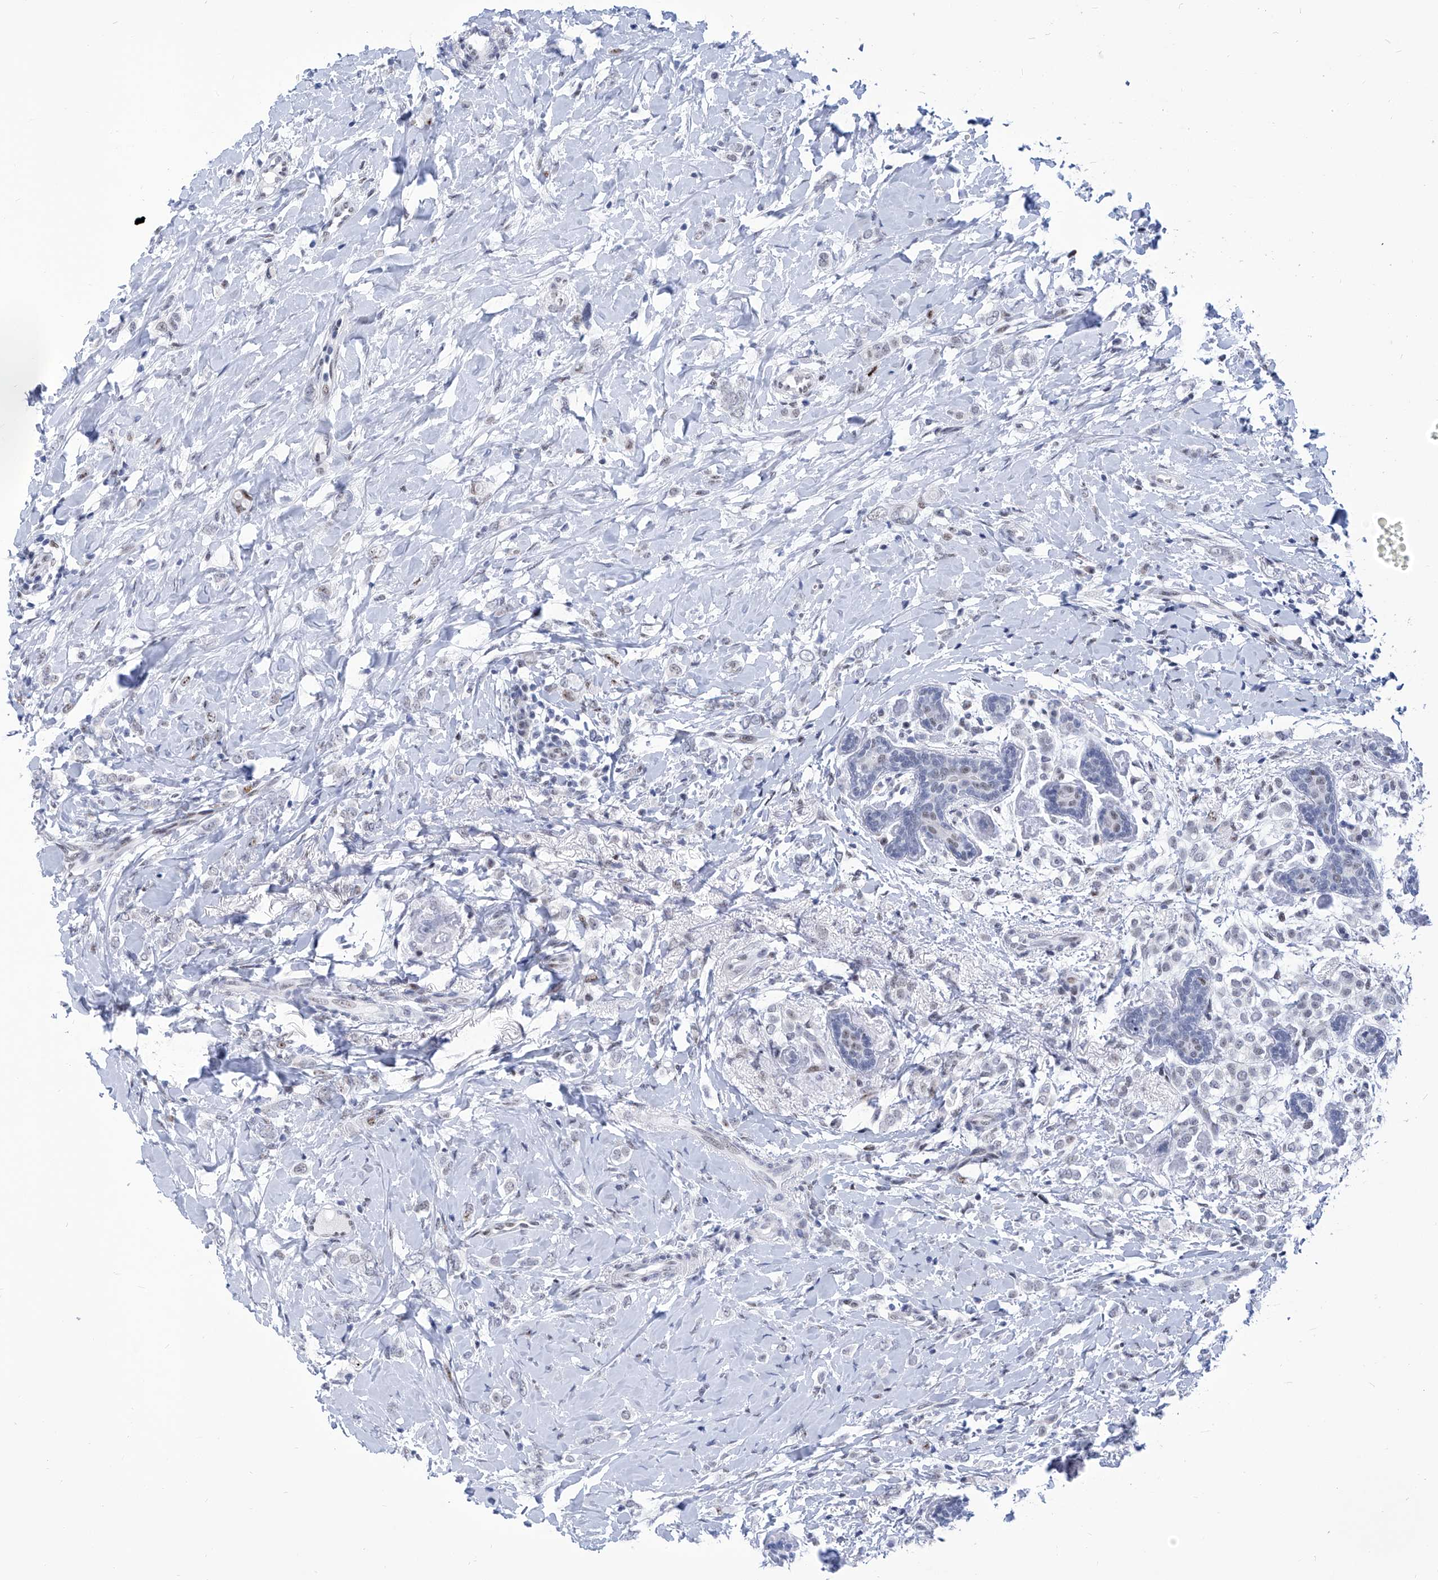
{"staining": {"intensity": "negative", "quantity": "none", "location": "none"}, "tissue": "breast cancer", "cell_type": "Tumor cells", "image_type": "cancer", "snomed": [{"axis": "morphology", "description": "Normal tissue, NOS"}, {"axis": "morphology", "description": "Lobular carcinoma"}, {"axis": "topography", "description": "Breast"}], "caption": "IHC histopathology image of neoplastic tissue: human breast lobular carcinoma stained with DAB shows no significant protein expression in tumor cells.", "gene": "SART1", "patient": {"sex": "female", "age": 47}}